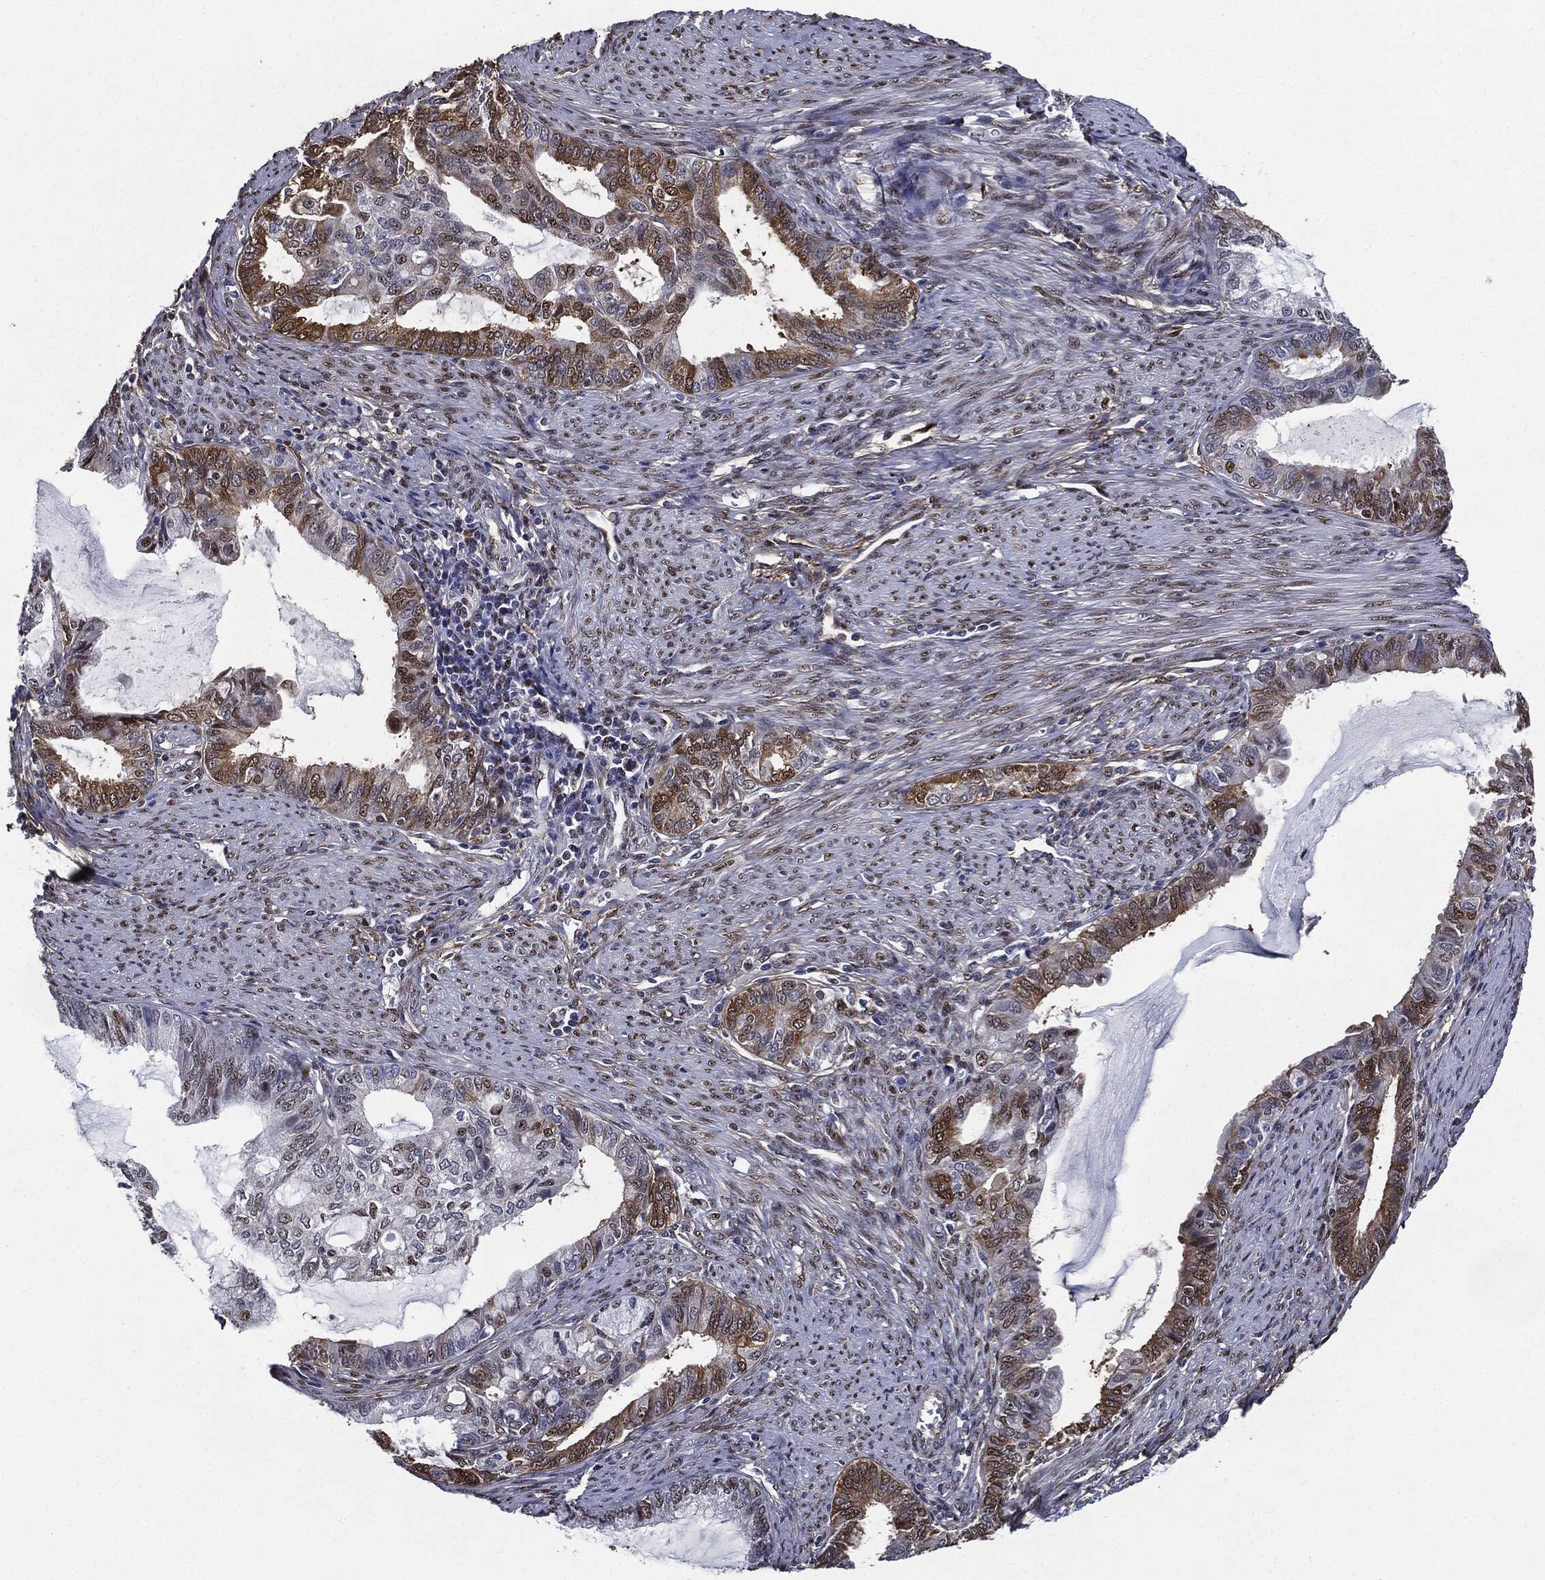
{"staining": {"intensity": "strong", "quantity": "25%-75%", "location": "cytoplasmic/membranous,nuclear"}, "tissue": "endometrial cancer", "cell_type": "Tumor cells", "image_type": "cancer", "snomed": [{"axis": "morphology", "description": "Adenocarcinoma, NOS"}, {"axis": "topography", "description": "Endometrium"}], "caption": "High-power microscopy captured an immunohistochemistry (IHC) image of endometrial cancer (adenocarcinoma), revealing strong cytoplasmic/membranous and nuclear staining in approximately 25%-75% of tumor cells. (DAB IHC, brown staining for protein, blue staining for nuclei).", "gene": "JUN", "patient": {"sex": "female", "age": 86}}